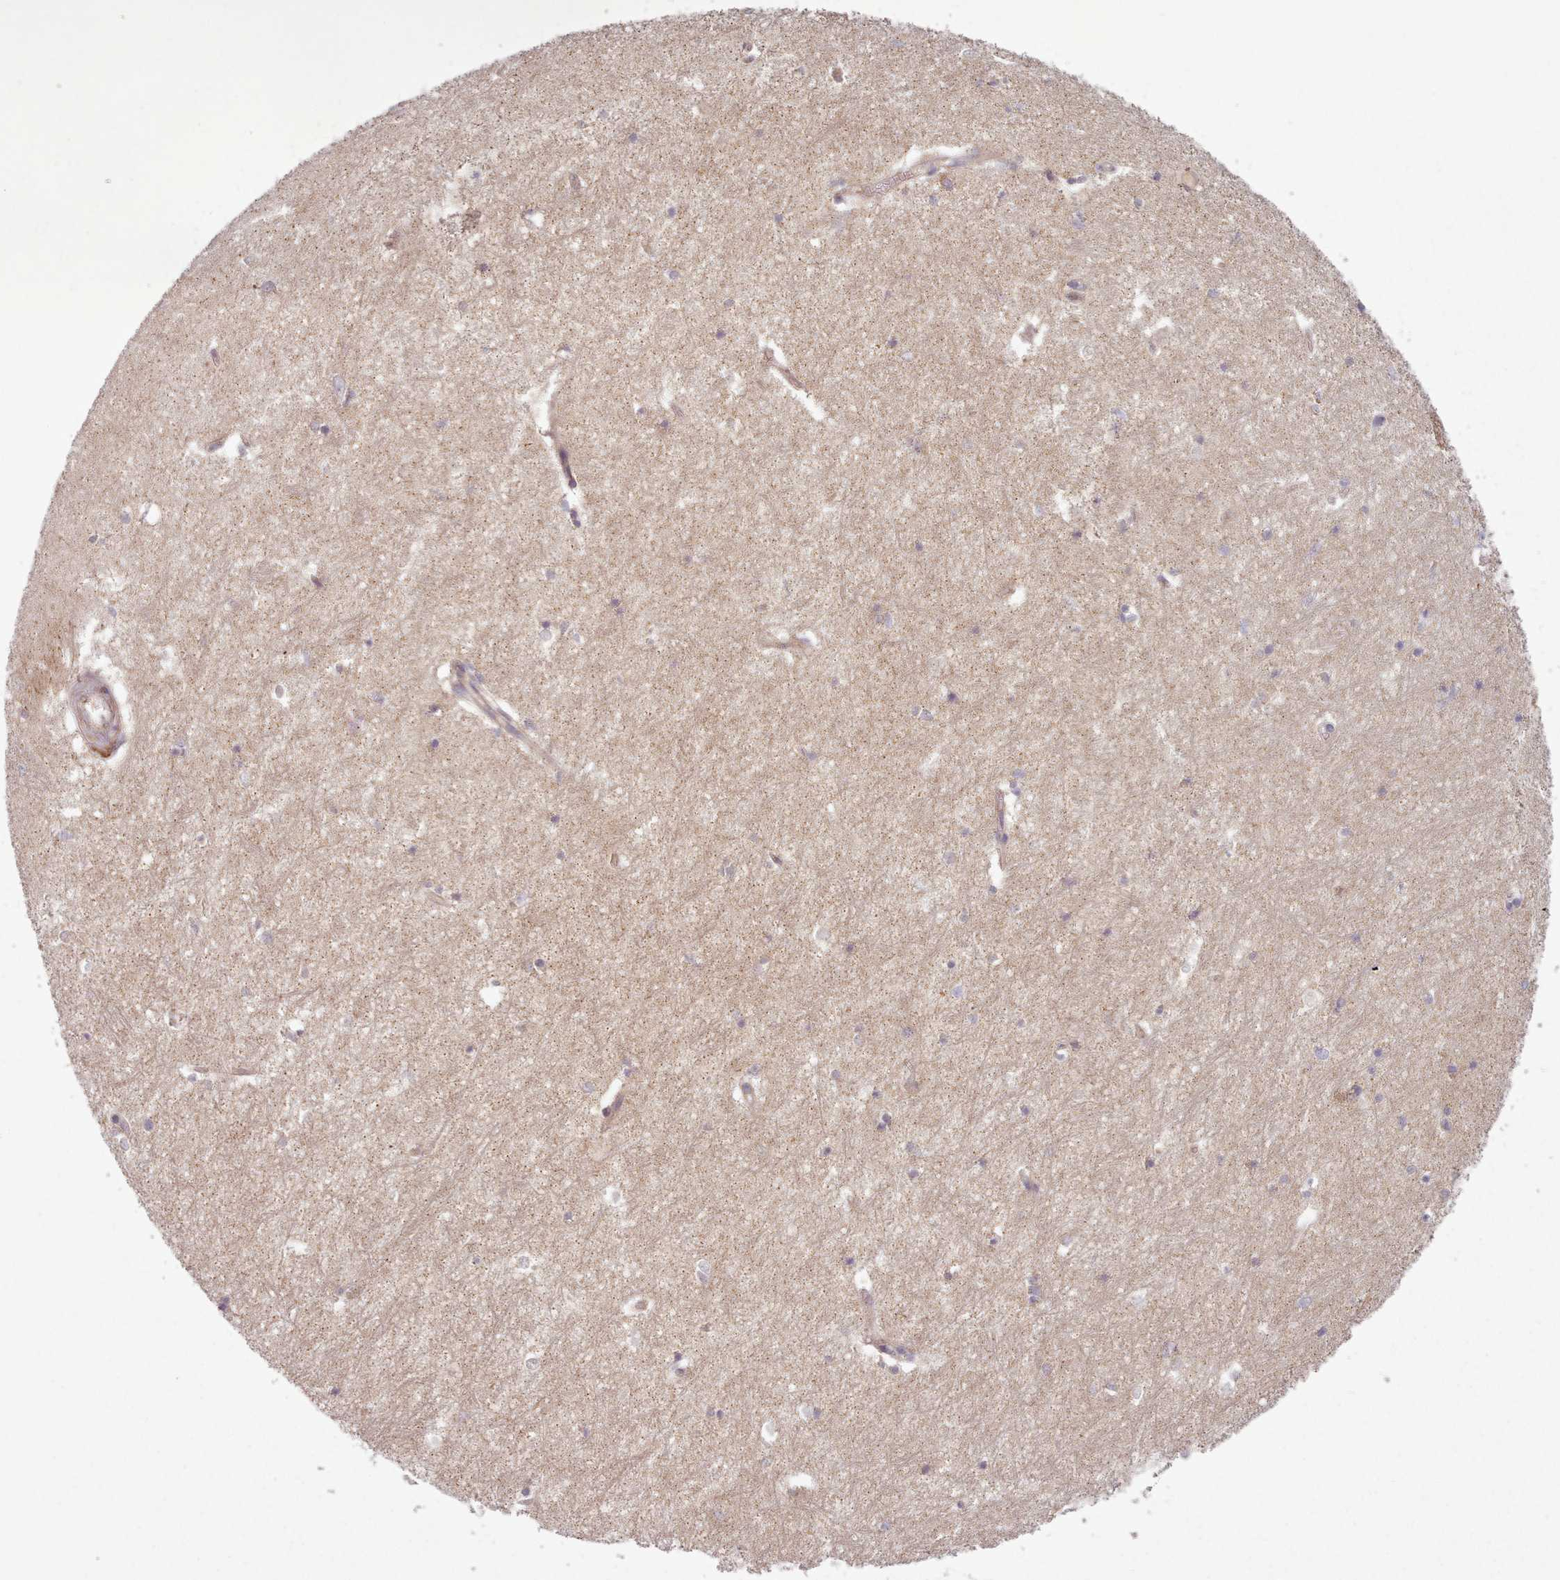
{"staining": {"intensity": "weak", "quantity": "<25%", "location": "cytoplasmic/membranous"}, "tissue": "hippocampus", "cell_type": "Glial cells", "image_type": "normal", "snomed": [{"axis": "morphology", "description": "Normal tissue, NOS"}, {"axis": "topography", "description": "Hippocampus"}], "caption": "This is an immunohistochemistry image of benign human hippocampus. There is no positivity in glial cells.", "gene": "NT5DC2", "patient": {"sex": "female", "age": 64}}